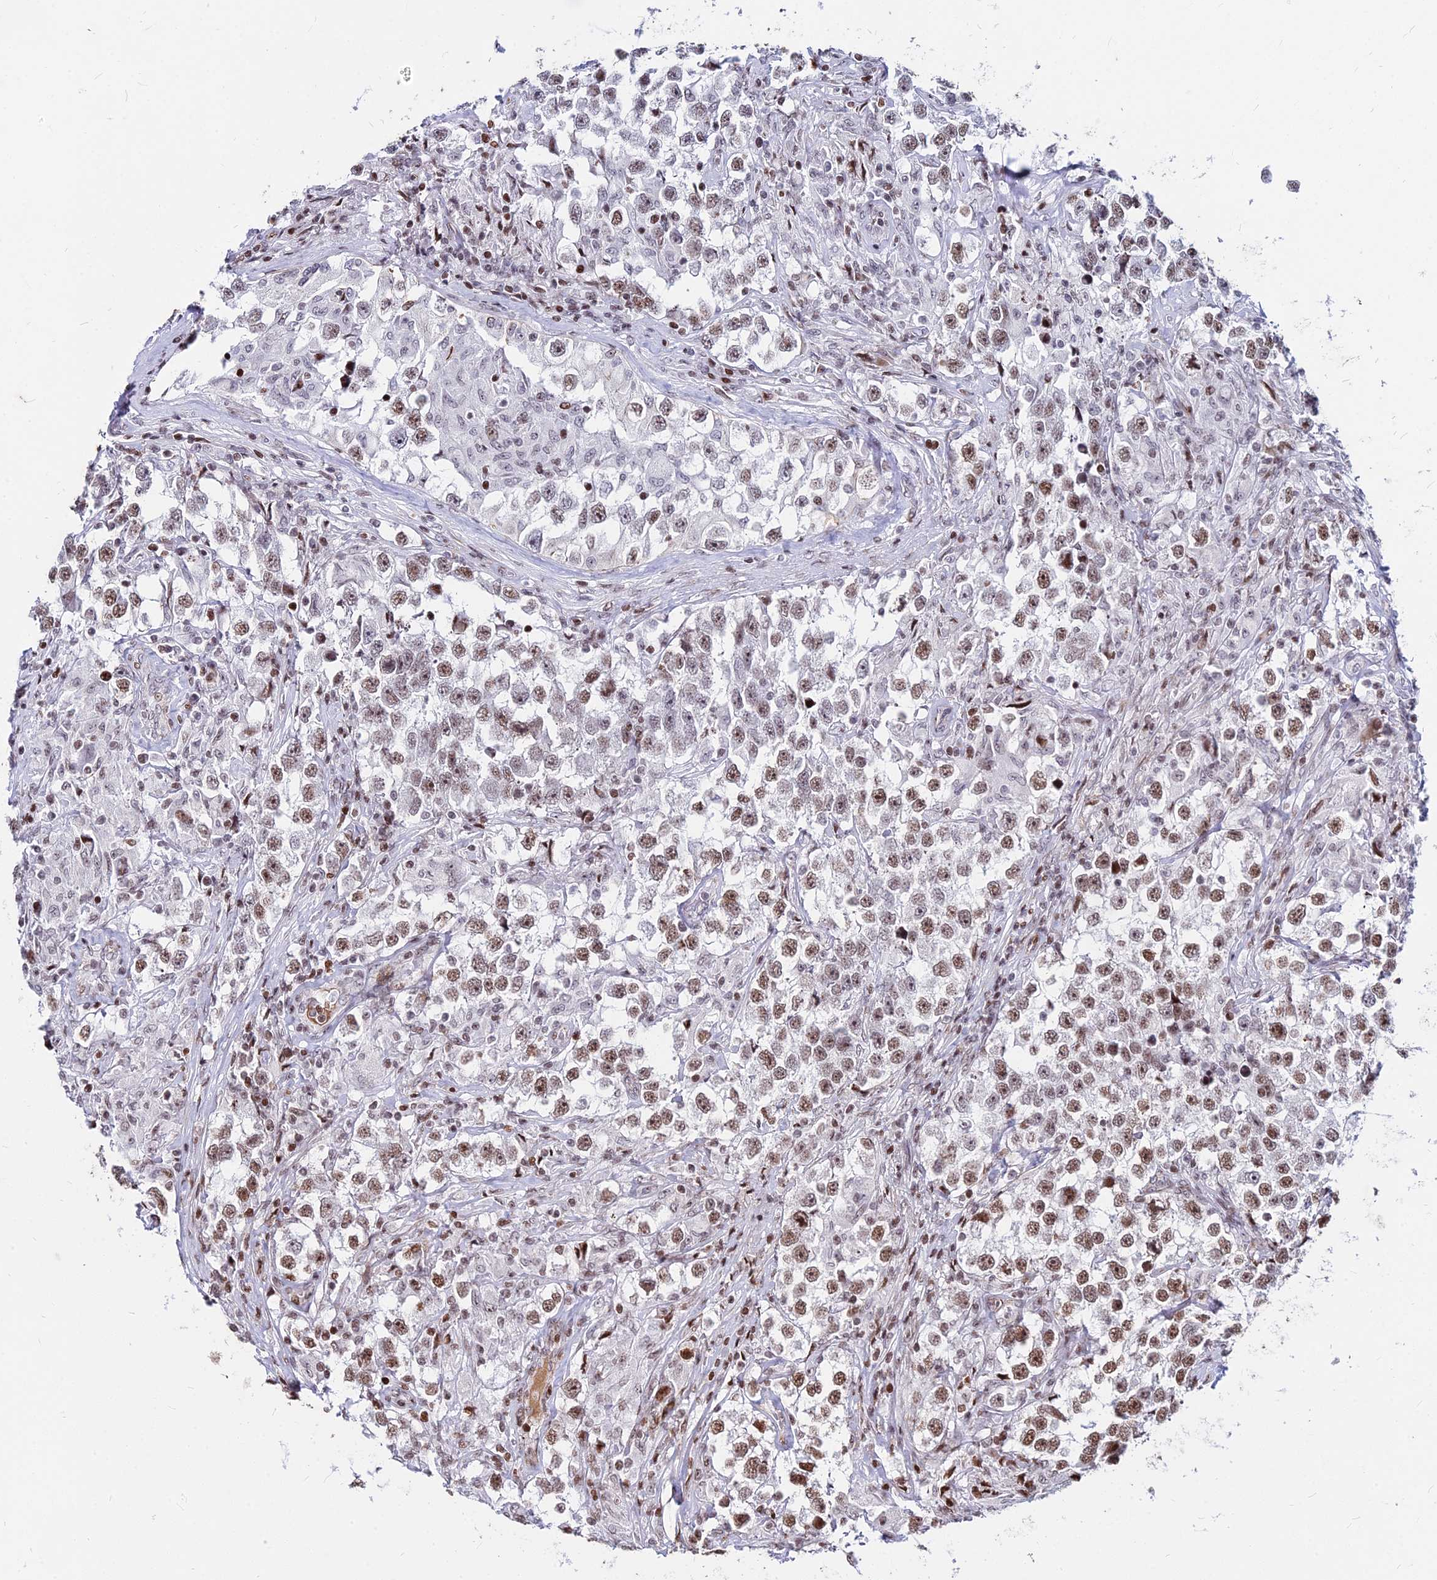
{"staining": {"intensity": "moderate", "quantity": ">75%", "location": "nuclear"}, "tissue": "testis cancer", "cell_type": "Tumor cells", "image_type": "cancer", "snomed": [{"axis": "morphology", "description": "Seminoma, NOS"}, {"axis": "topography", "description": "Testis"}], "caption": "Seminoma (testis) stained with a protein marker demonstrates moderate staining in tumor cells.", "gene": "NYAP2", "patient": {"sex": "male", "age": 46}}